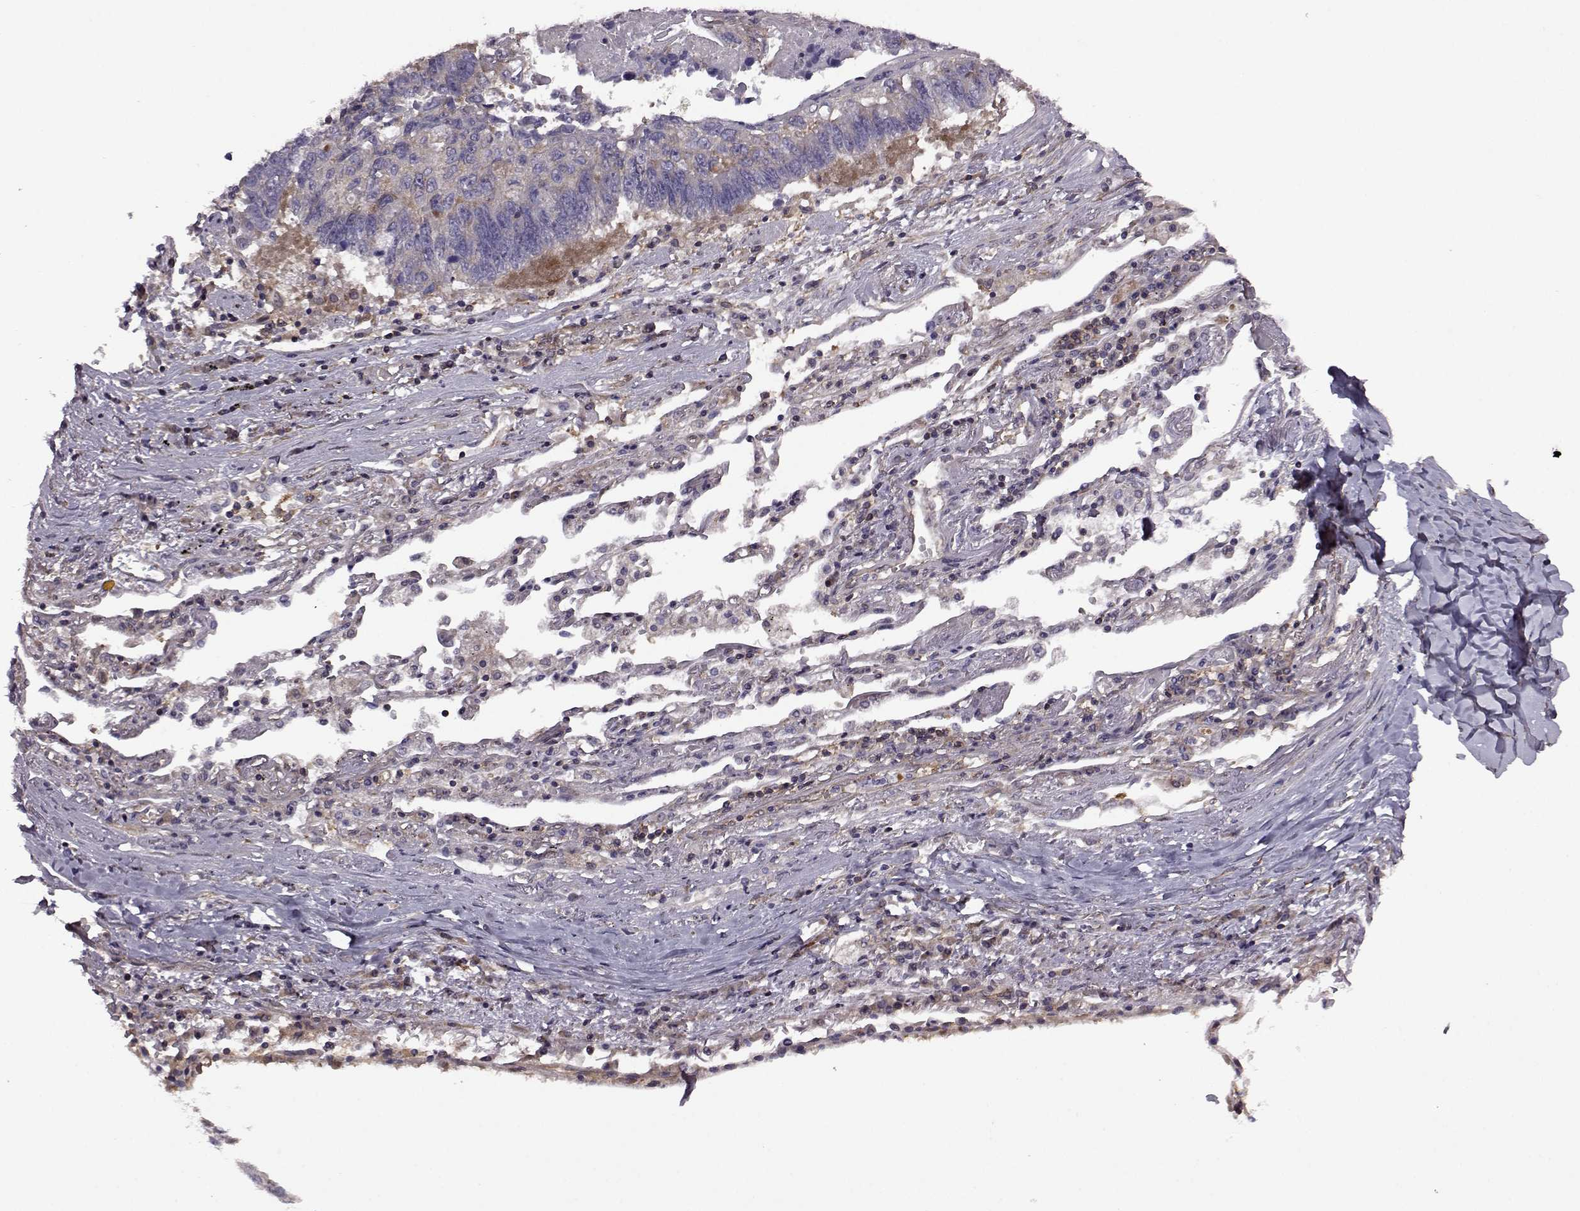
{"staining": {"intensity": "weak", "quantity": ">75%", "location": "cytoplasmic/membranous"}, "tissue": "lung cancer", "cell_type": "Tumor cells", "image_type": "cancer", "snomed": [{"axis": "morphology", "description": "Squamous cell carcinoma, NOS"}, {"axis": "topography", "description": "Lung"}], "caption": "Lung cancer stained with immunohistochemistry reveals weak cytoplasmic/membranous positivity in approximately >75% of tumor cells.", "gene": "URI1", "patient": {"sex": "male", "age": 73}}